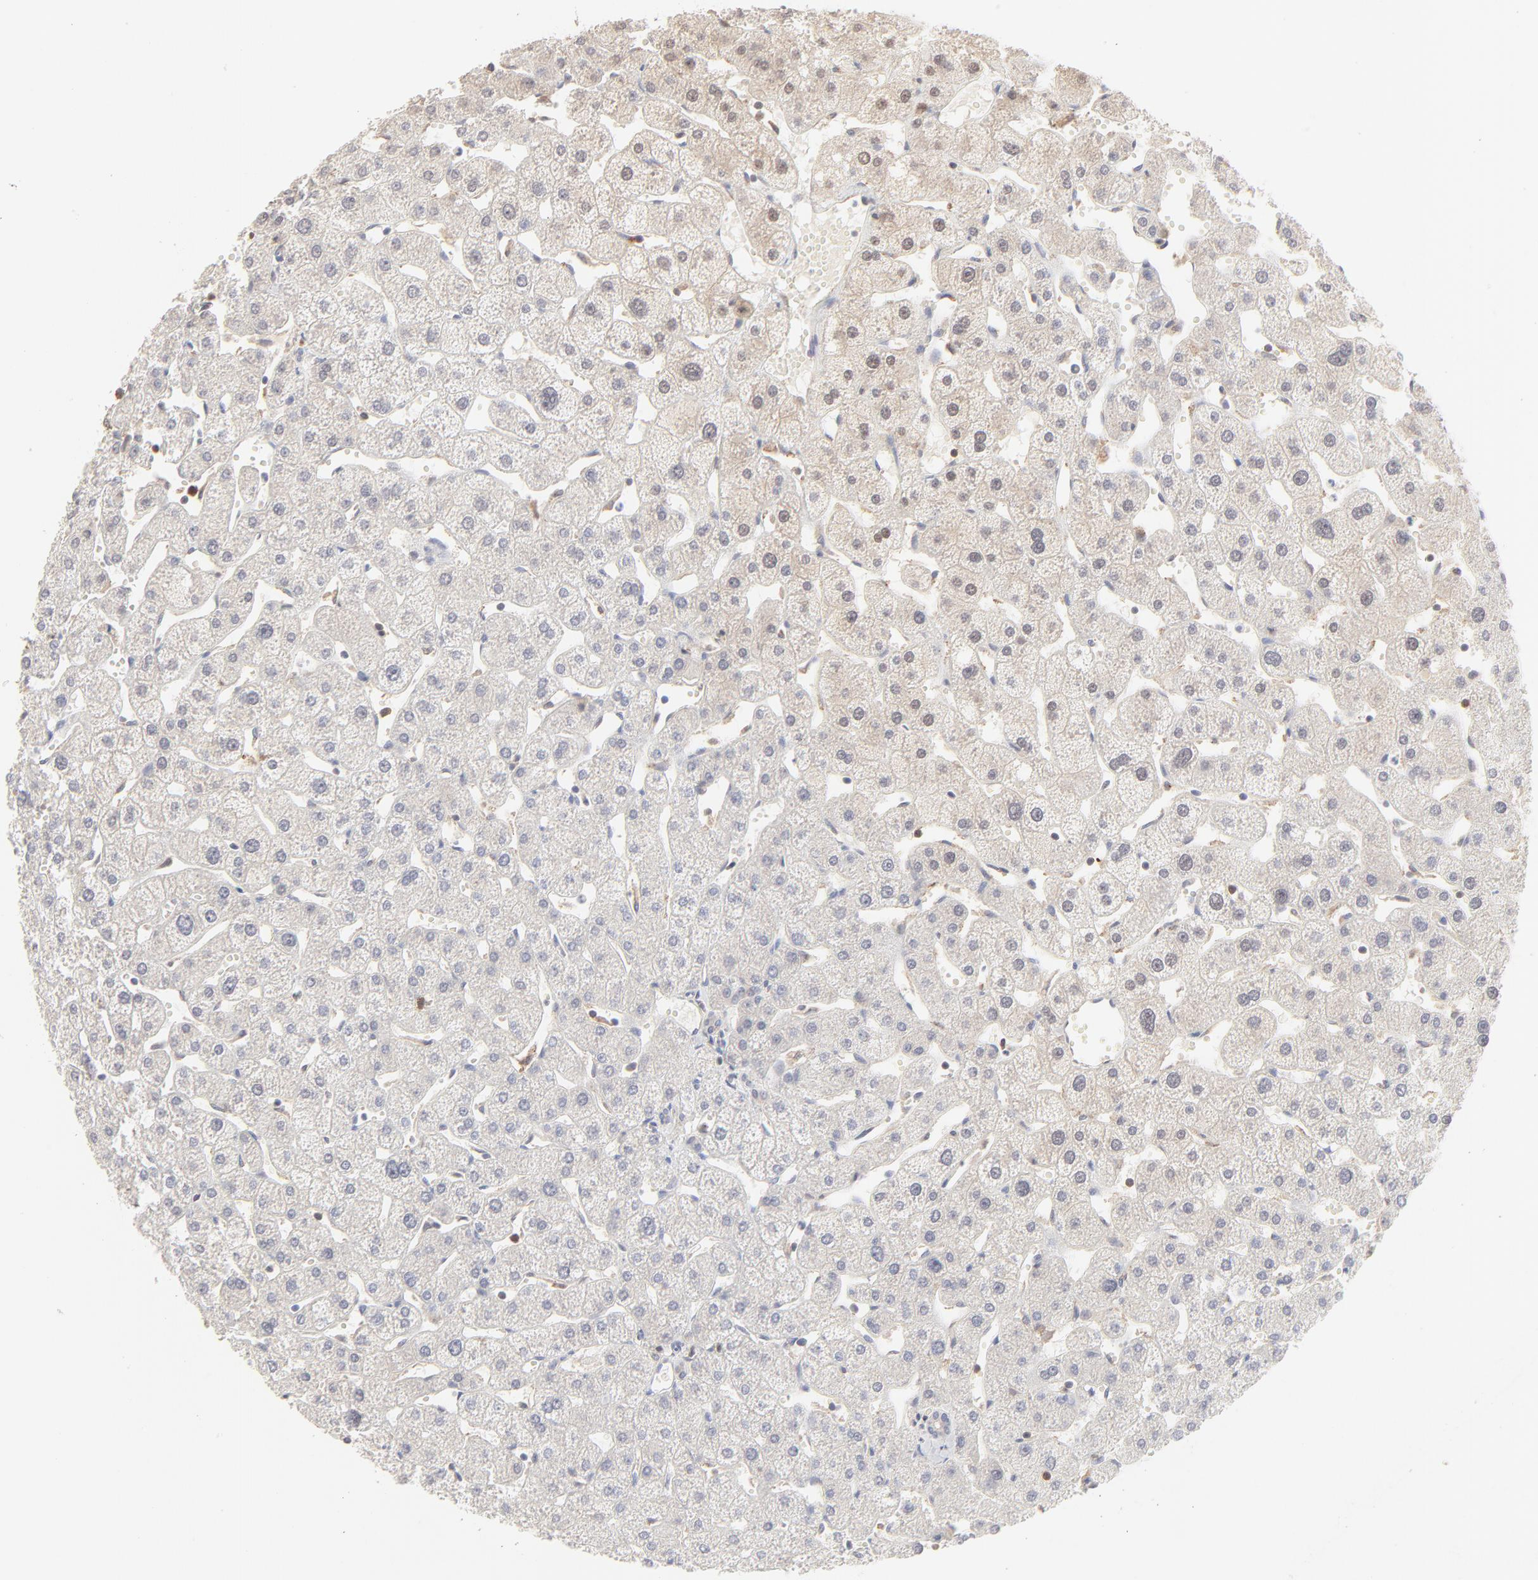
{"staining": {"intensity": "negative", "quantity": "none", "location": "none"}, "tissue": "liver", "cell_type": "Cholangiocytes", "image_type": "normal", "snomed": [{"axis": "morphology", "description": "Normal tissue, NOS"}, {"axis": "topography", "description": "Liver"}], "caption": "Histopathology image shows no protein positivity in cholangiocytes of benign liver. The staining was performed using DAB to visualize the protein expression in brown, while the nuclei were stained in blue with hematoxylin (Magnification: 20x).", "gene": "CDK6", "patient": {"sex": "male", "age": 67}}